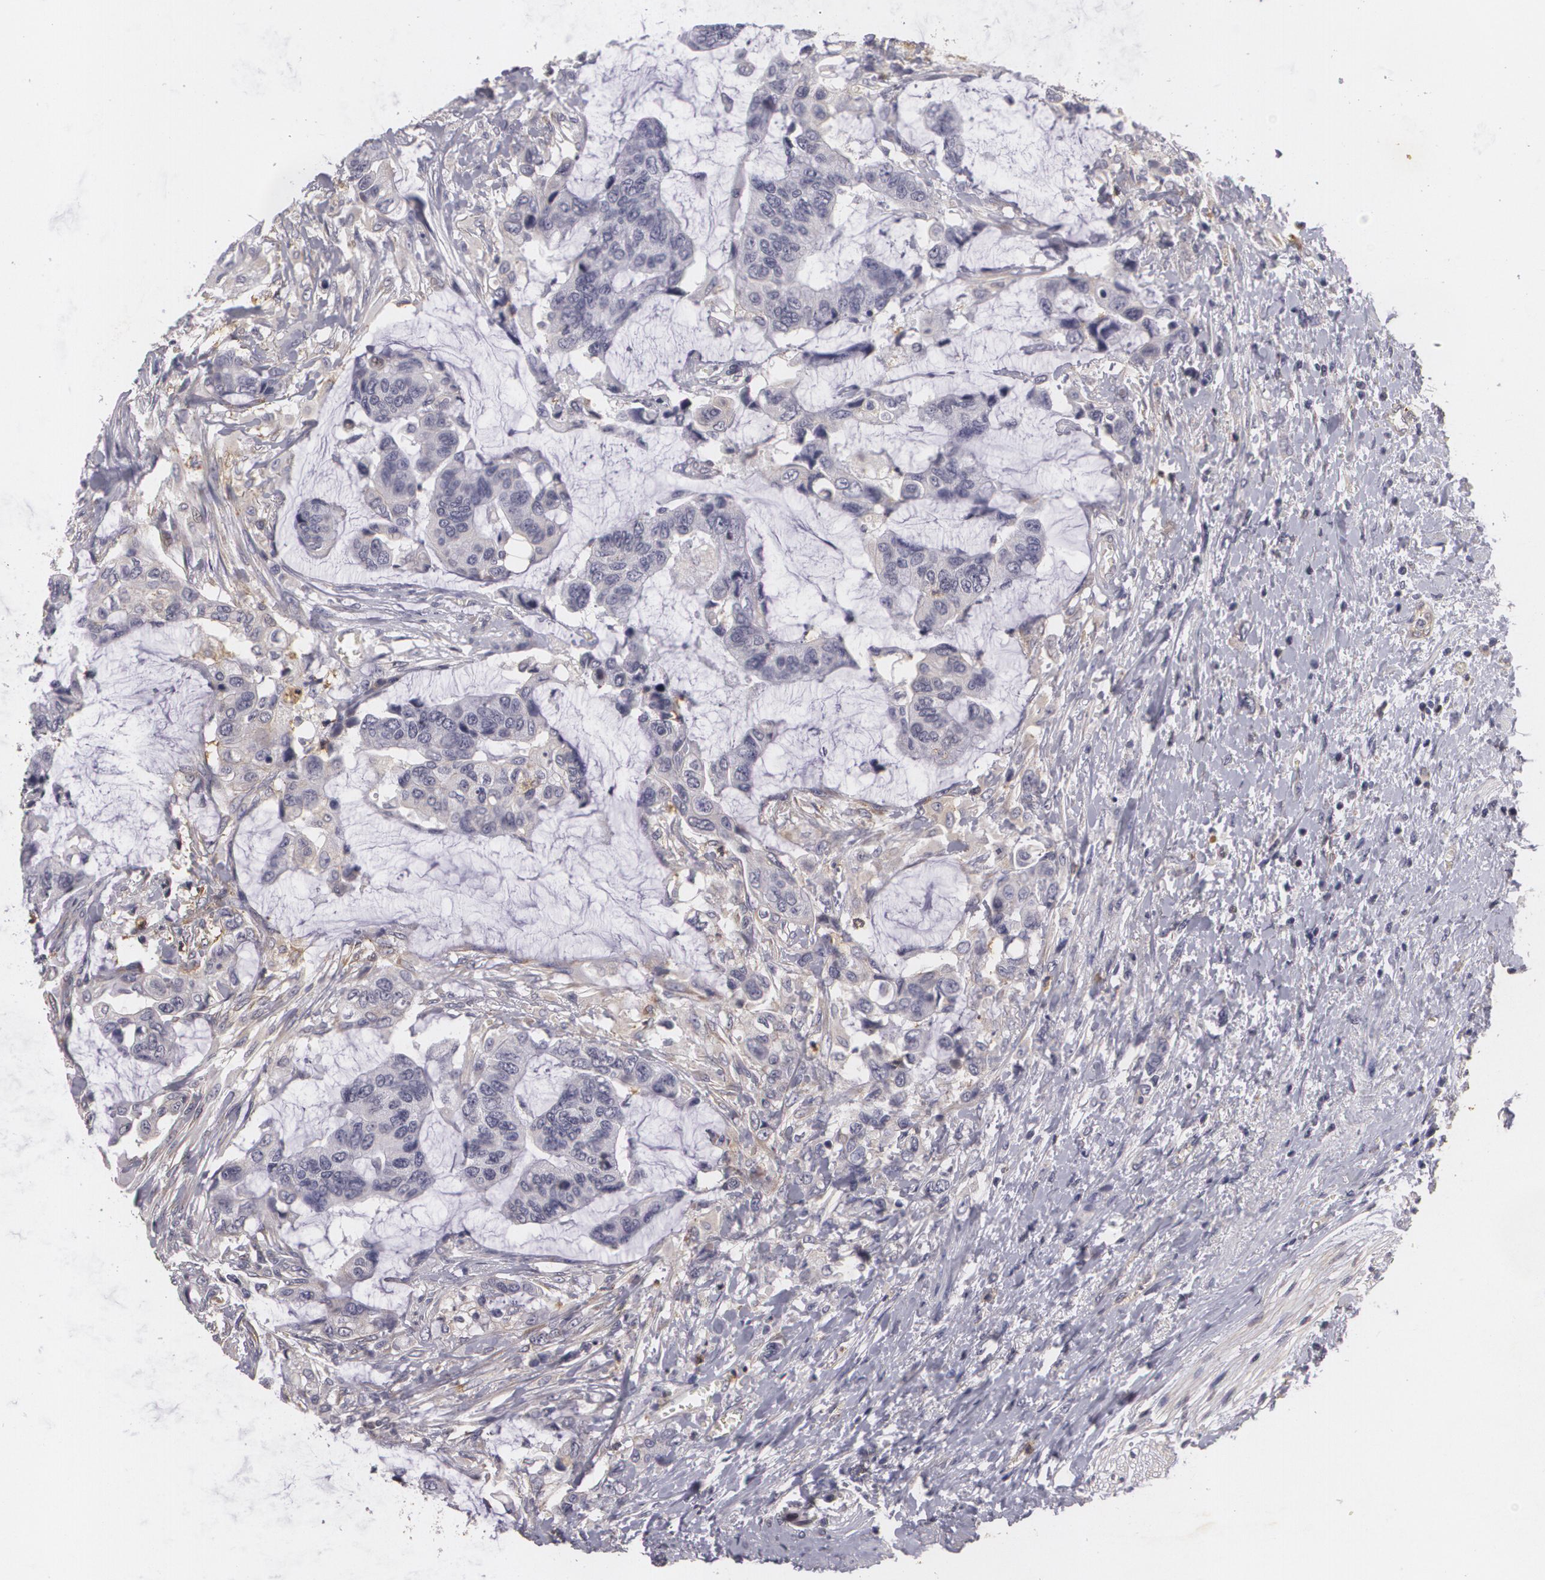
{"staining": {"intensity": "negative", "quantity": "none", "location": "none"}, "tissue": "colorectal cancer", "cell_type": "Tumor cells", "image_type": "cancer", "snomed": [{"axis": "morphology", "description": "Adenocarcinoma, NOS"}, {"axis": "topography", "description": "Rectum"}], "caption": "DAB immunohistochemical staining of human colorectal cancer (adenocarcinoma) displays no significant positivity in tumor cells.", "gene": "KCNA4", "patient": {"sex": "female", "age": 59}}